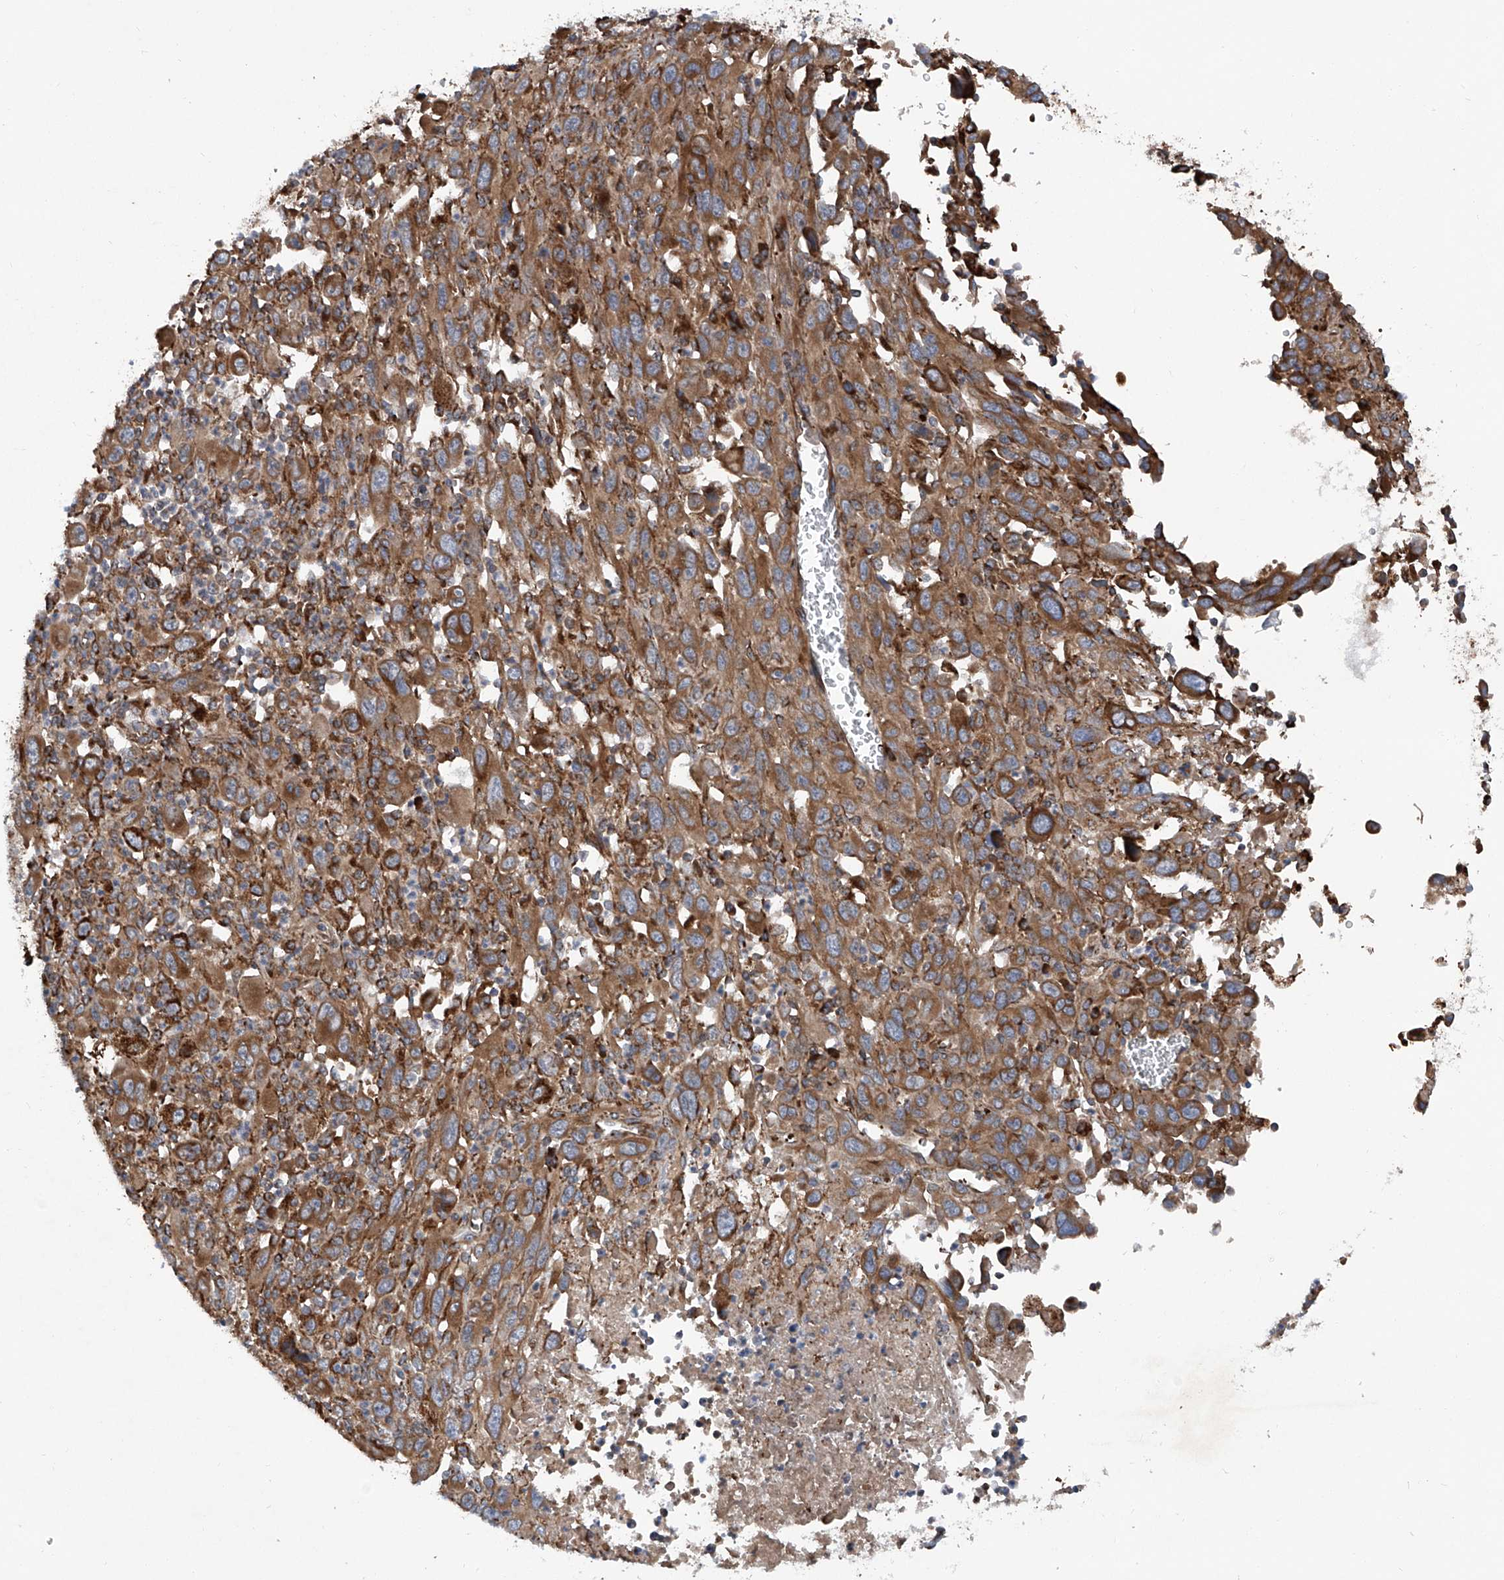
{"staining": {"intensity": "strong", "quantity": "25%-75%", "location": "cytoplasmic/membranous"}, "tissue": "melanoma", "cell_type": "Tumor cells", "image_type": "cancer", "snomed": [{"axis": "morphology", "description": "Malignant melanoma, Metastatic site"}, {"axis": "topography", "description": "Skin"}], "caption": "Melanoma stained with IHC exhibits strong cytoplasmic/membranous expression in about 25%-75% of tumor cells.", "gene": "ASCC3", "patient": {"sex": "female", "age": 56}}